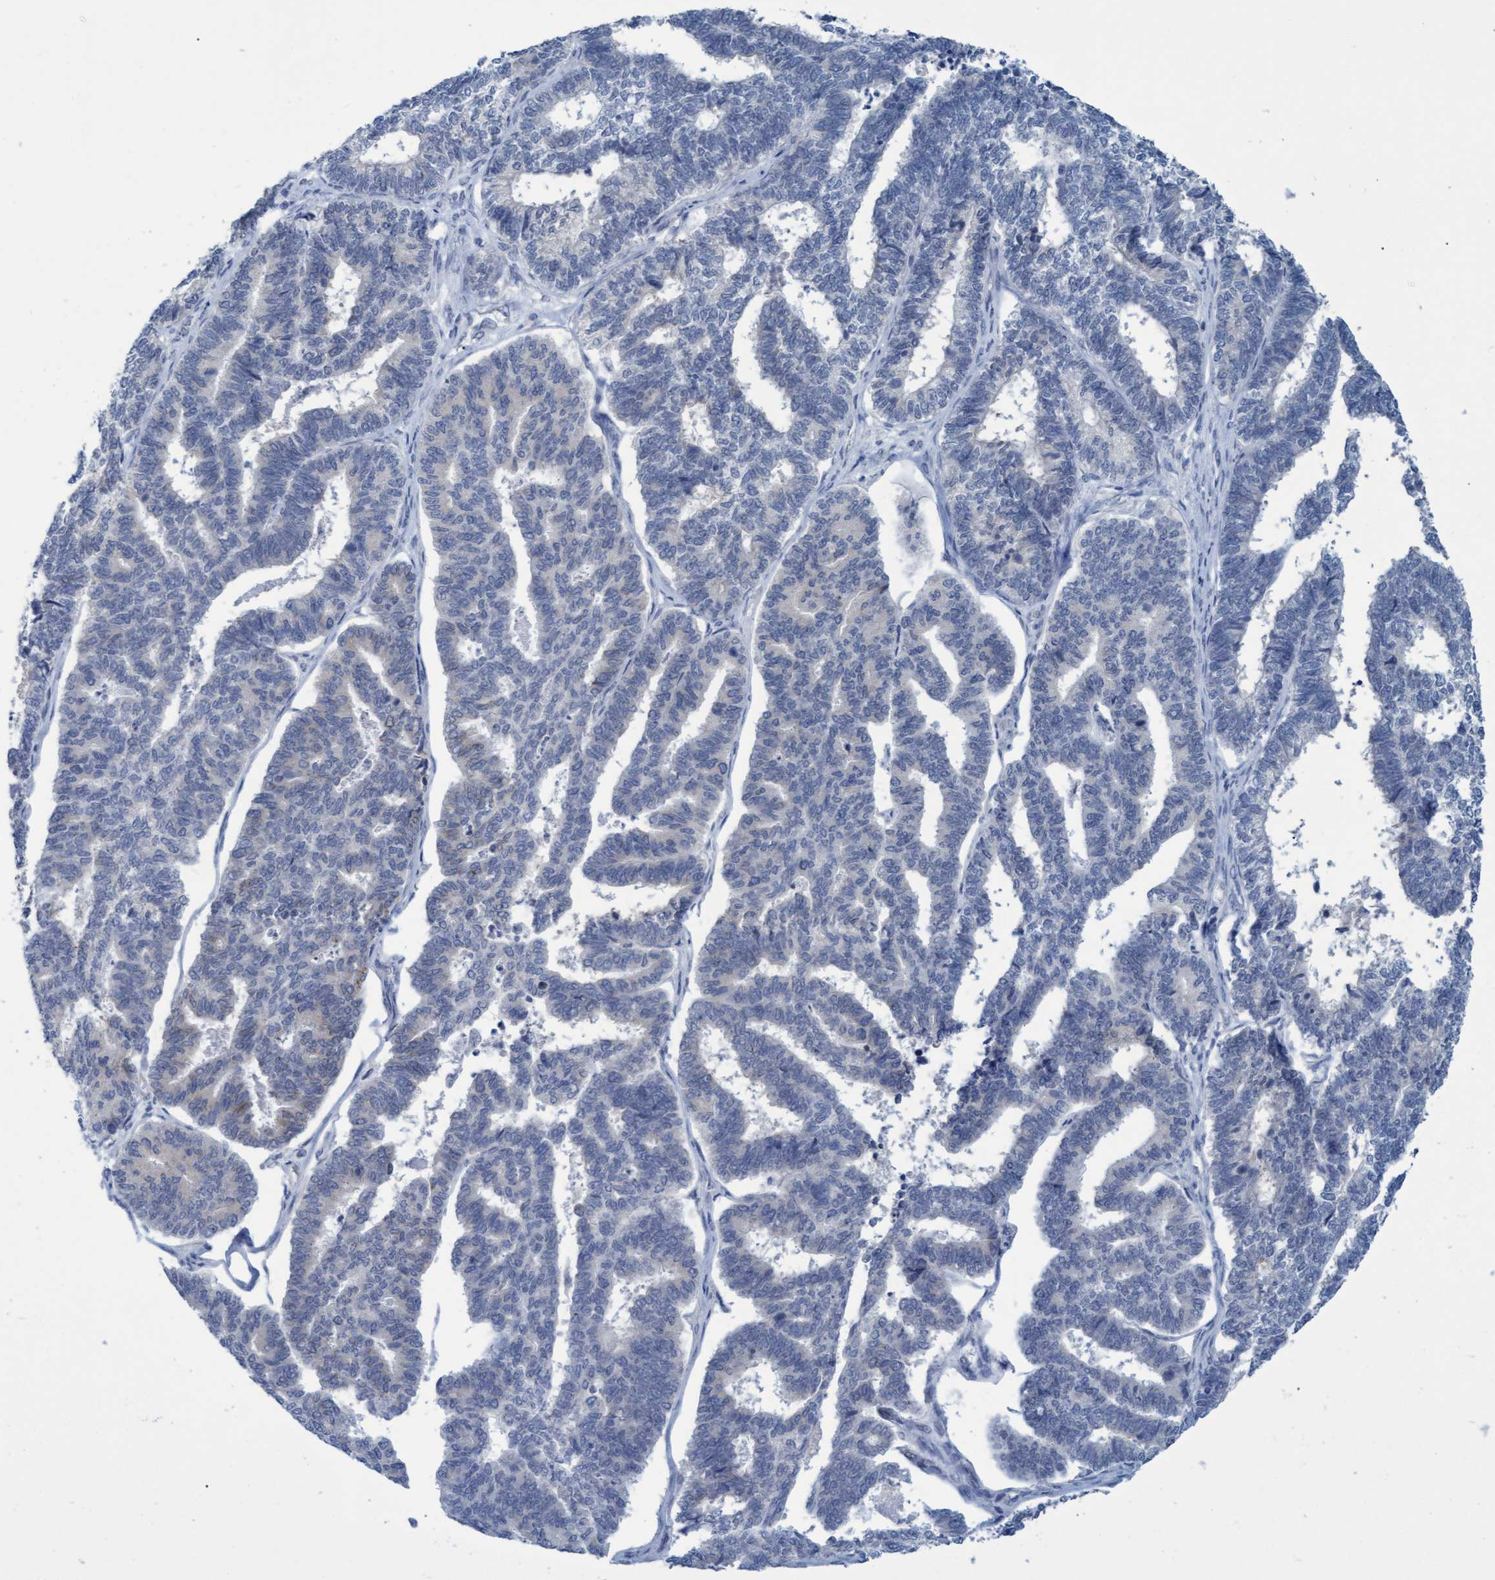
{"staining": {"intensity": "negative", "quantity": "none", "location": "none"}, "tissue": "endometrial cancer", "cell_type": "Tumor cells", "image_type": "cancer", "snomed": [{"axis": "morphology", "description": "Adenocarcinoma, NOS"}, {"axis": "topography", "description": "Endometrium"}], "caption": "Protein analysis of endometrial cancer demonstrates no significant staining in tumor cells.", "gene": "SSTR3", "patient": {"sex": "female", "age": 70}}